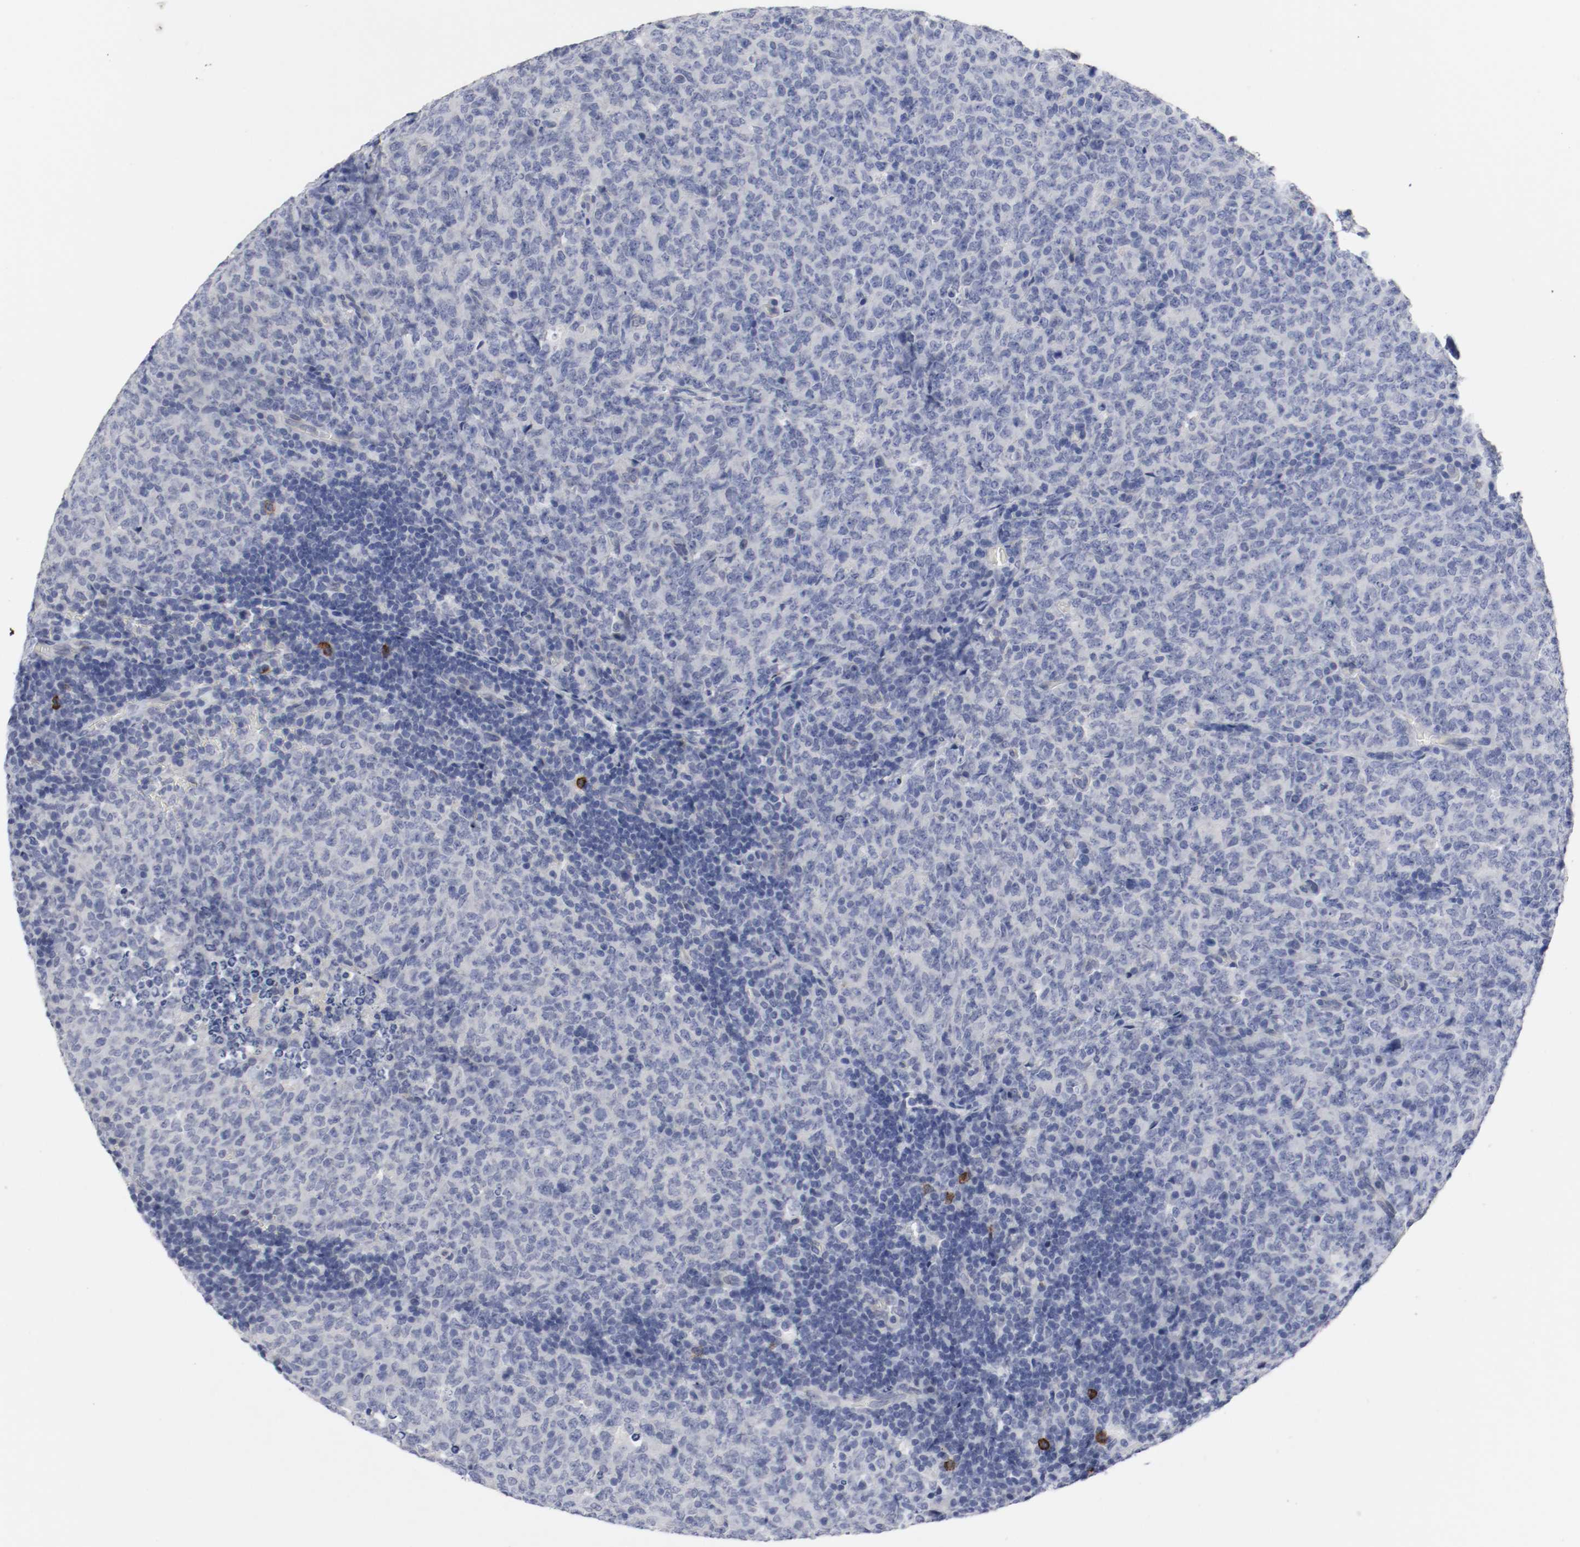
{"staining": {"intensity": "negative", "quantity": "none", "location": "none"}, "tissue": "lymphoma", "cell_type": "Tumor cells", "image_type": "cancer", "snomed": [{"axis": "morphology", "description": "Malignant lymphoma, non-Hodgkin's type, High grade"}, {"axis": "topography", "description": "Tonsil"}], "caption": "High magnification brightfield microscopy of lymphoma stained with DAB (brown) and counterstained with hematoxylin (blue): tumor cells show no significant staining.", "gene": "KIT", "patient": {"sex": "female", "age": 36}}